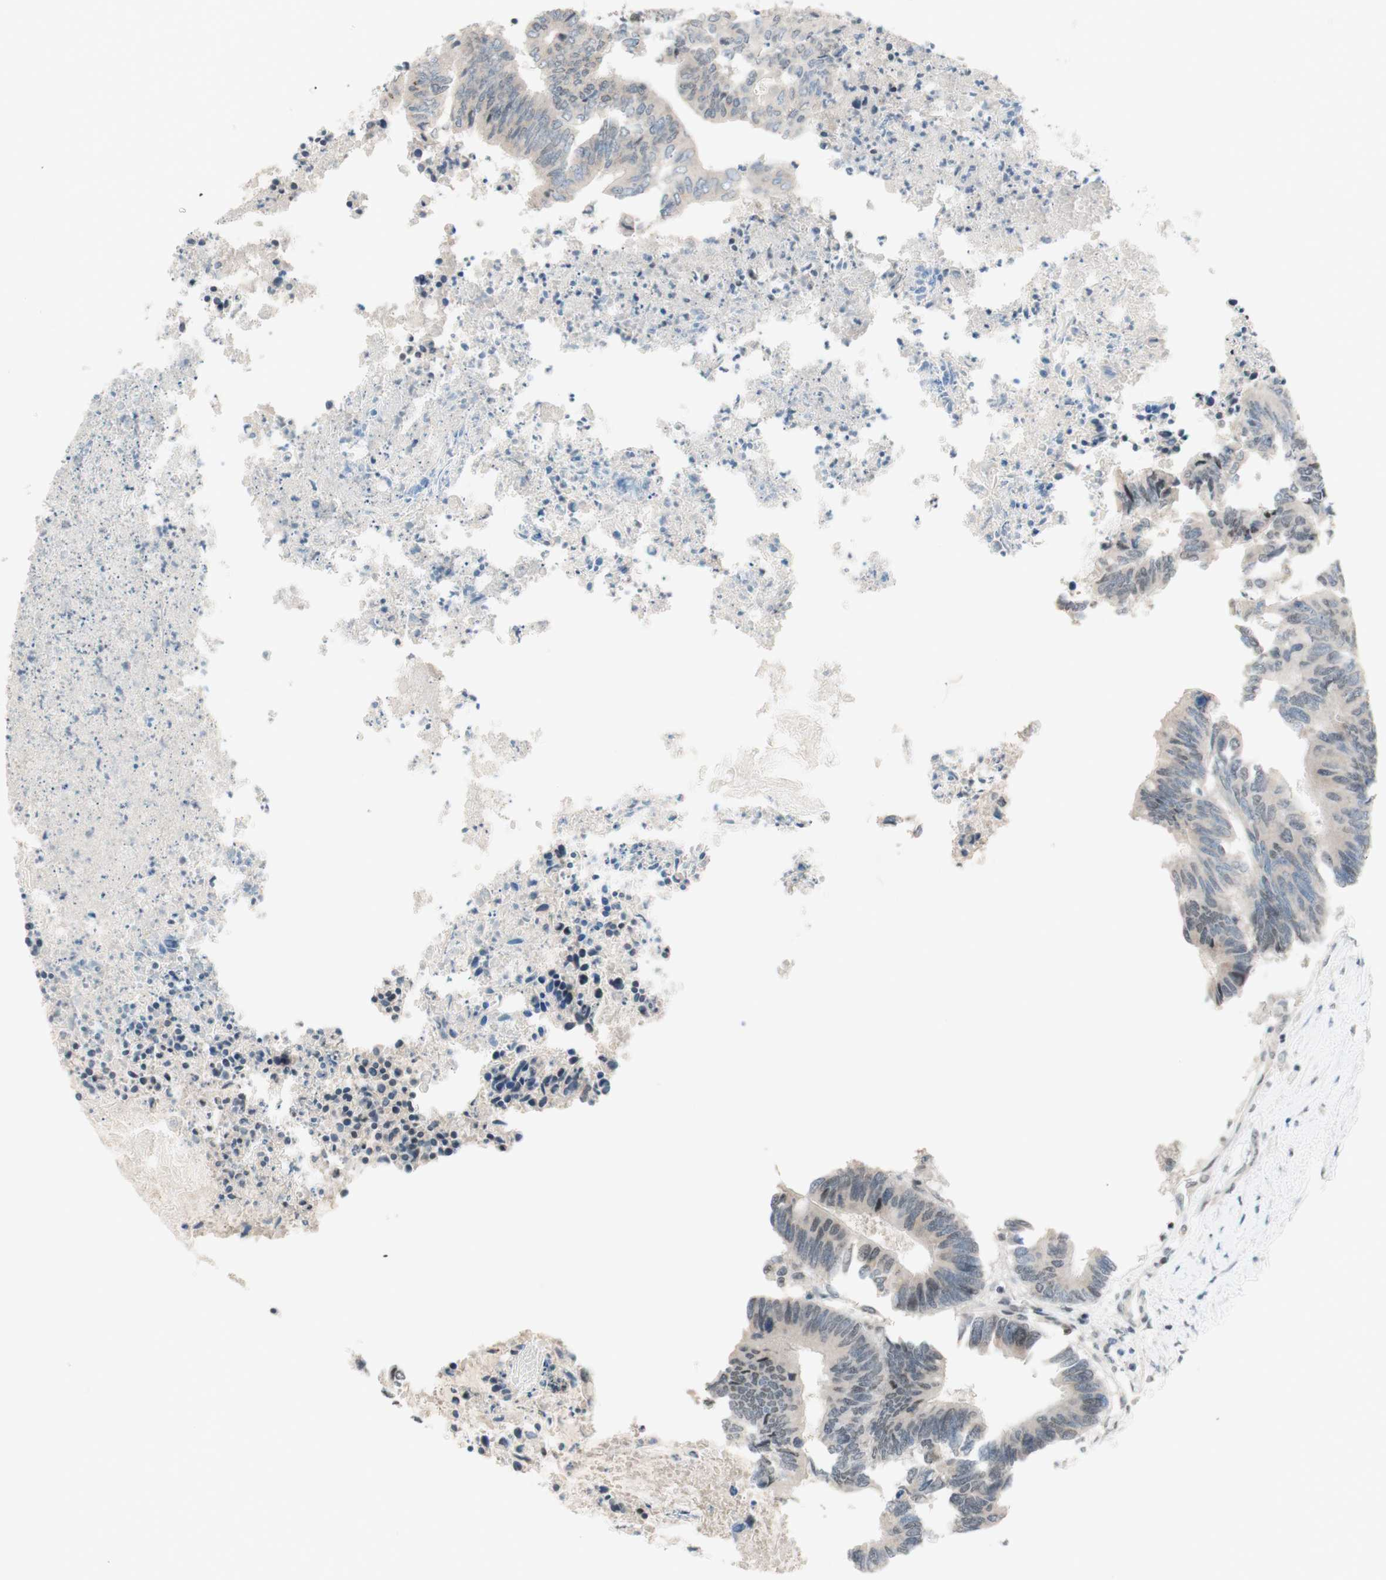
{"staining": {"intensity": "weak", "quantity": "<25%", "location": "nuclear"}, "tissue": "colorectal cancer", "cell_type": "Tumor cells", "image_type": "cancer", "snomed": [{"axis": "morphology", "description": "Adenocarcinoma, NOS"}, {"axis": "topography", "description": "Rectum"}], "caption": "Immunohistochemistry of human colorectal cancer (adenocarcinoma) reveals no staining in tumor cells.", "gene": "JPH1", "patient": {"sex": "male", "age": 63}}